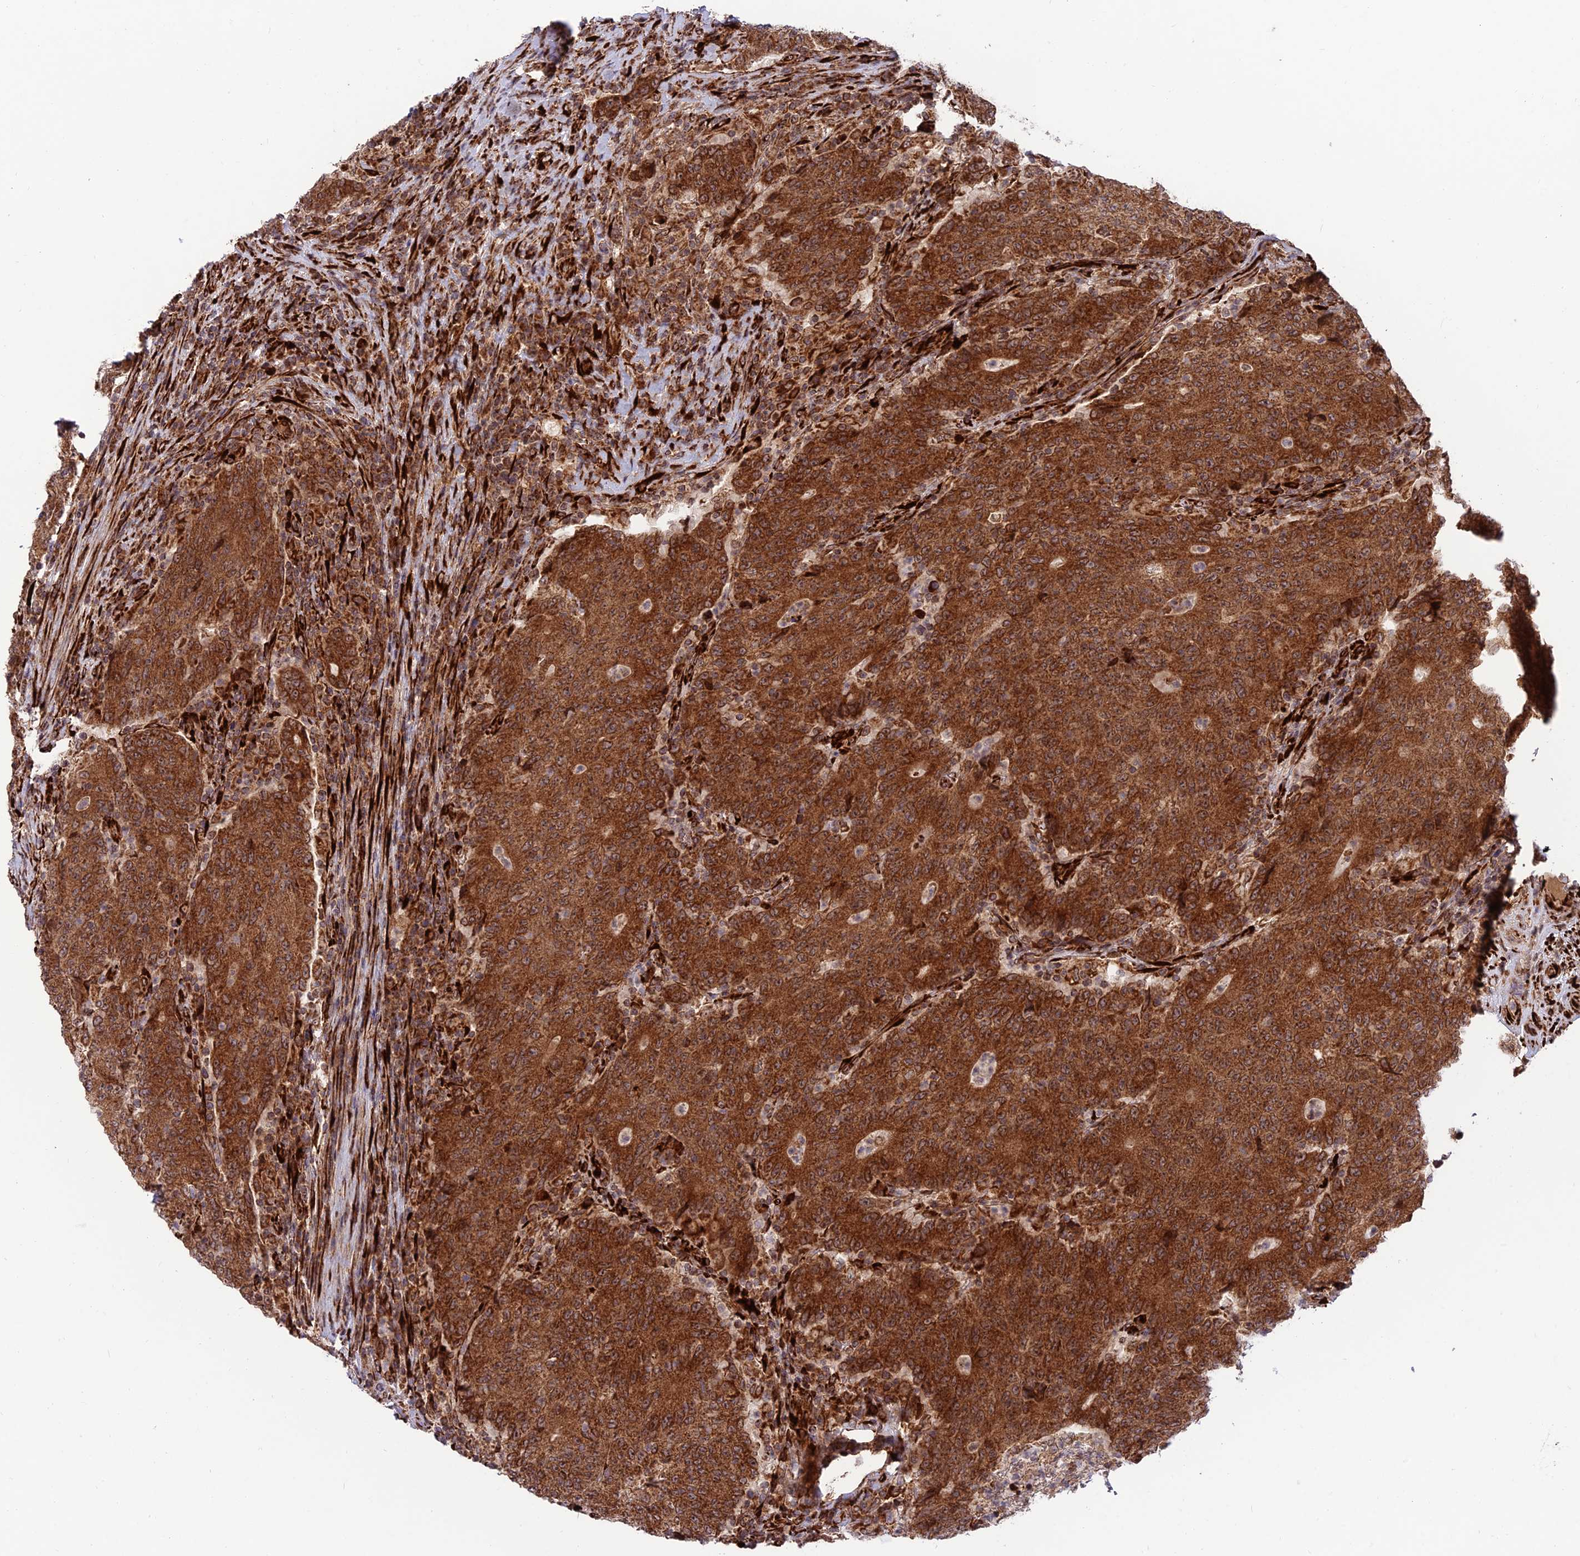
{"staining": {"intensity": "strong", "quantity": ">75%", "location": "cytoplasmic/membranous"}, "tissue": "colorectal cancer", "cell_type": "Tumor cells", "image_type": "cancer", "snomed": [{"axis": "morphology", "description": "Adenocarcinoma, NOS"}, {"axis": "topography", "description": "Colon"}], "caption": "There is high levels of strong cytoplasmic/membranous positivity in tumor cells of colorectal cancer, as demonstrated by immunohistochemical staining (brown color).", "gene": "CRTAP", "patient": {"sex": "female", "age": 75}}